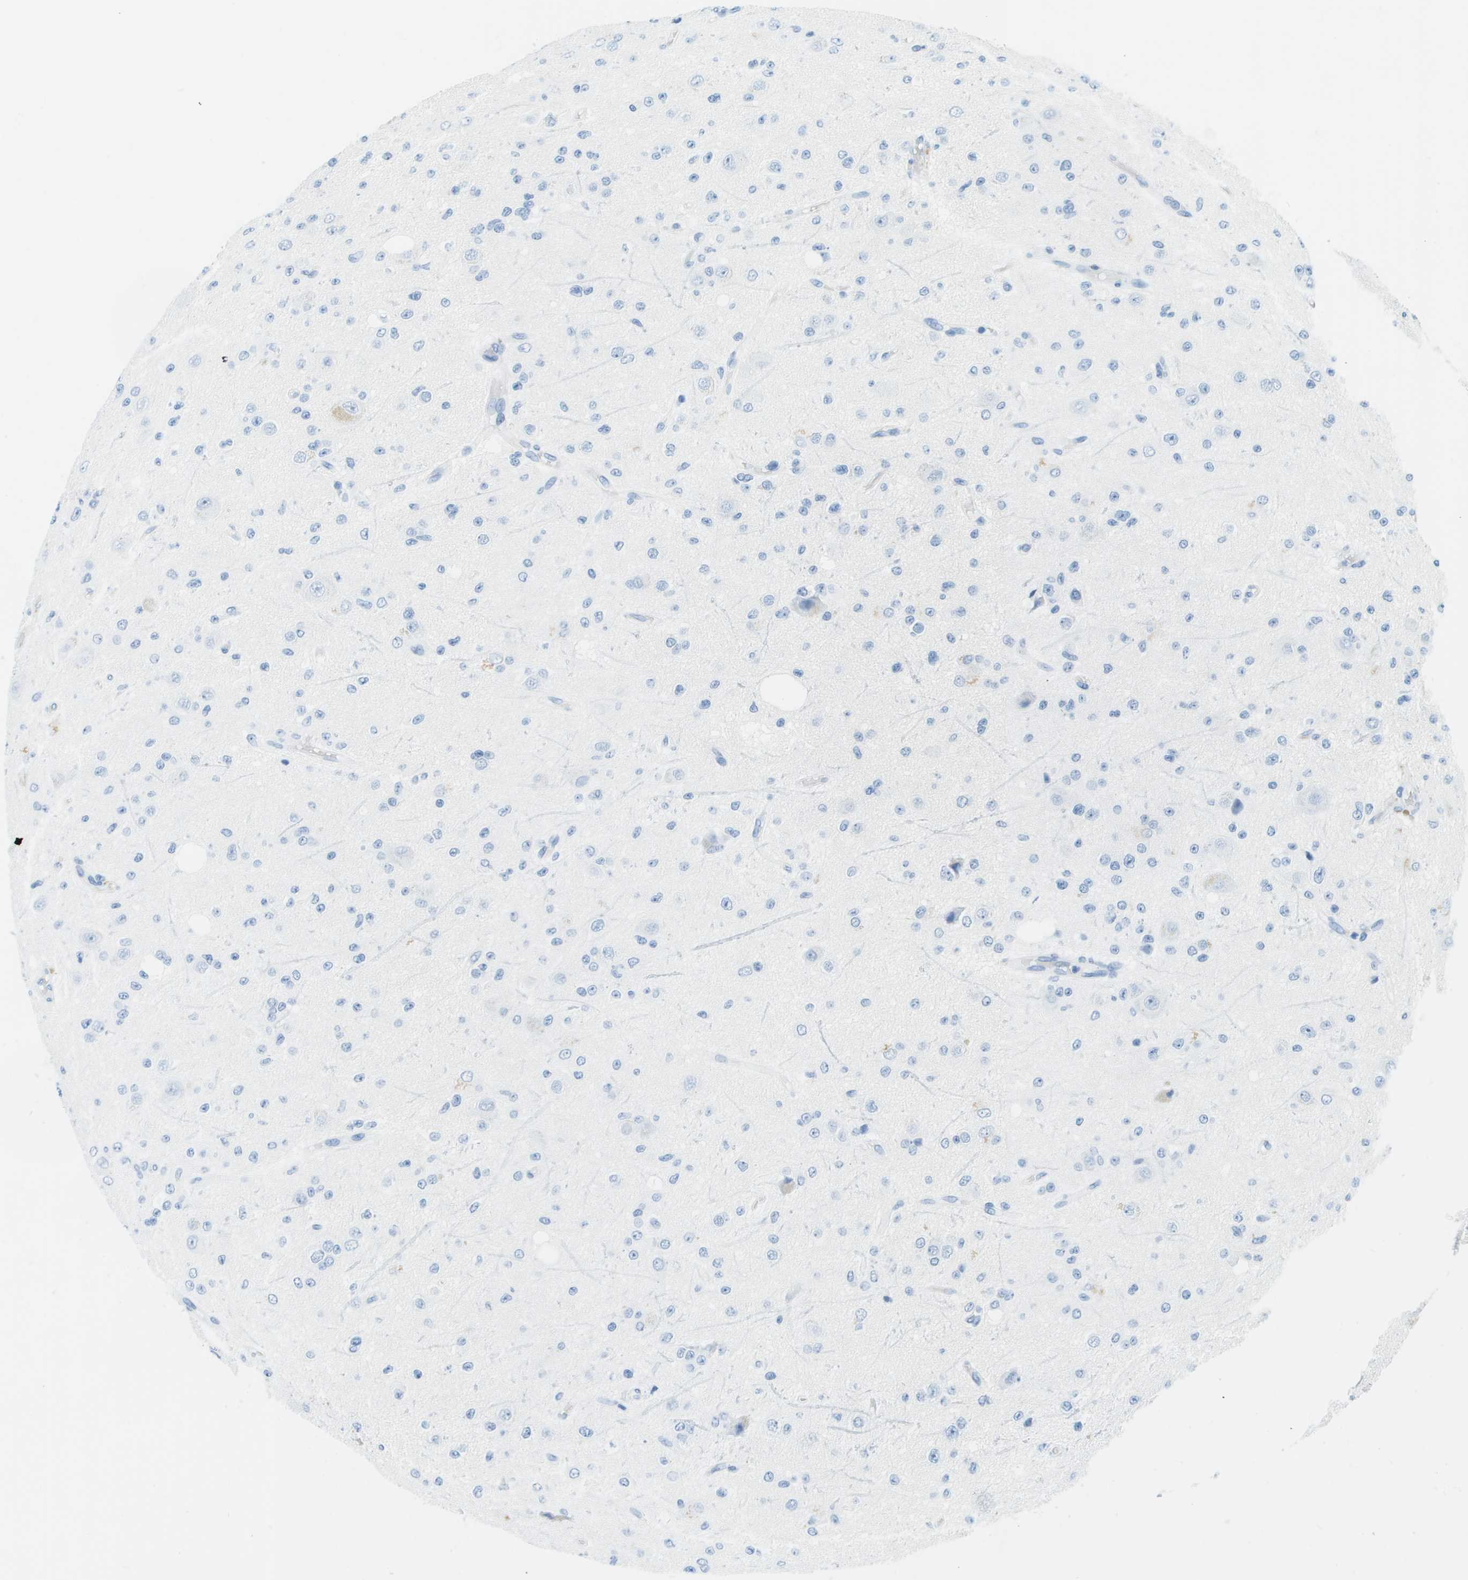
{"staining": {"intensity": "negative", "quantity": "none", "location": "none"}, "tissue": "glioma", "cell_type": "Tumor cells", "image_type": "cancer", "snomed": [{"axis": "morphology", "description": "Glioma, malignant, High grade"}, {"axis": "topography", "description": "pancreas cauda"}], "caption": "The histopathology image exhibits no significant staining in tumor cells of glioma. The staining is performed using DAB (3,3'-diaminobenzidine) brown chromogen with nuclei counter-stained in using hematoxylin.", "gene": "CDHR2", "patient": {"sex": "male", "age": 60}}